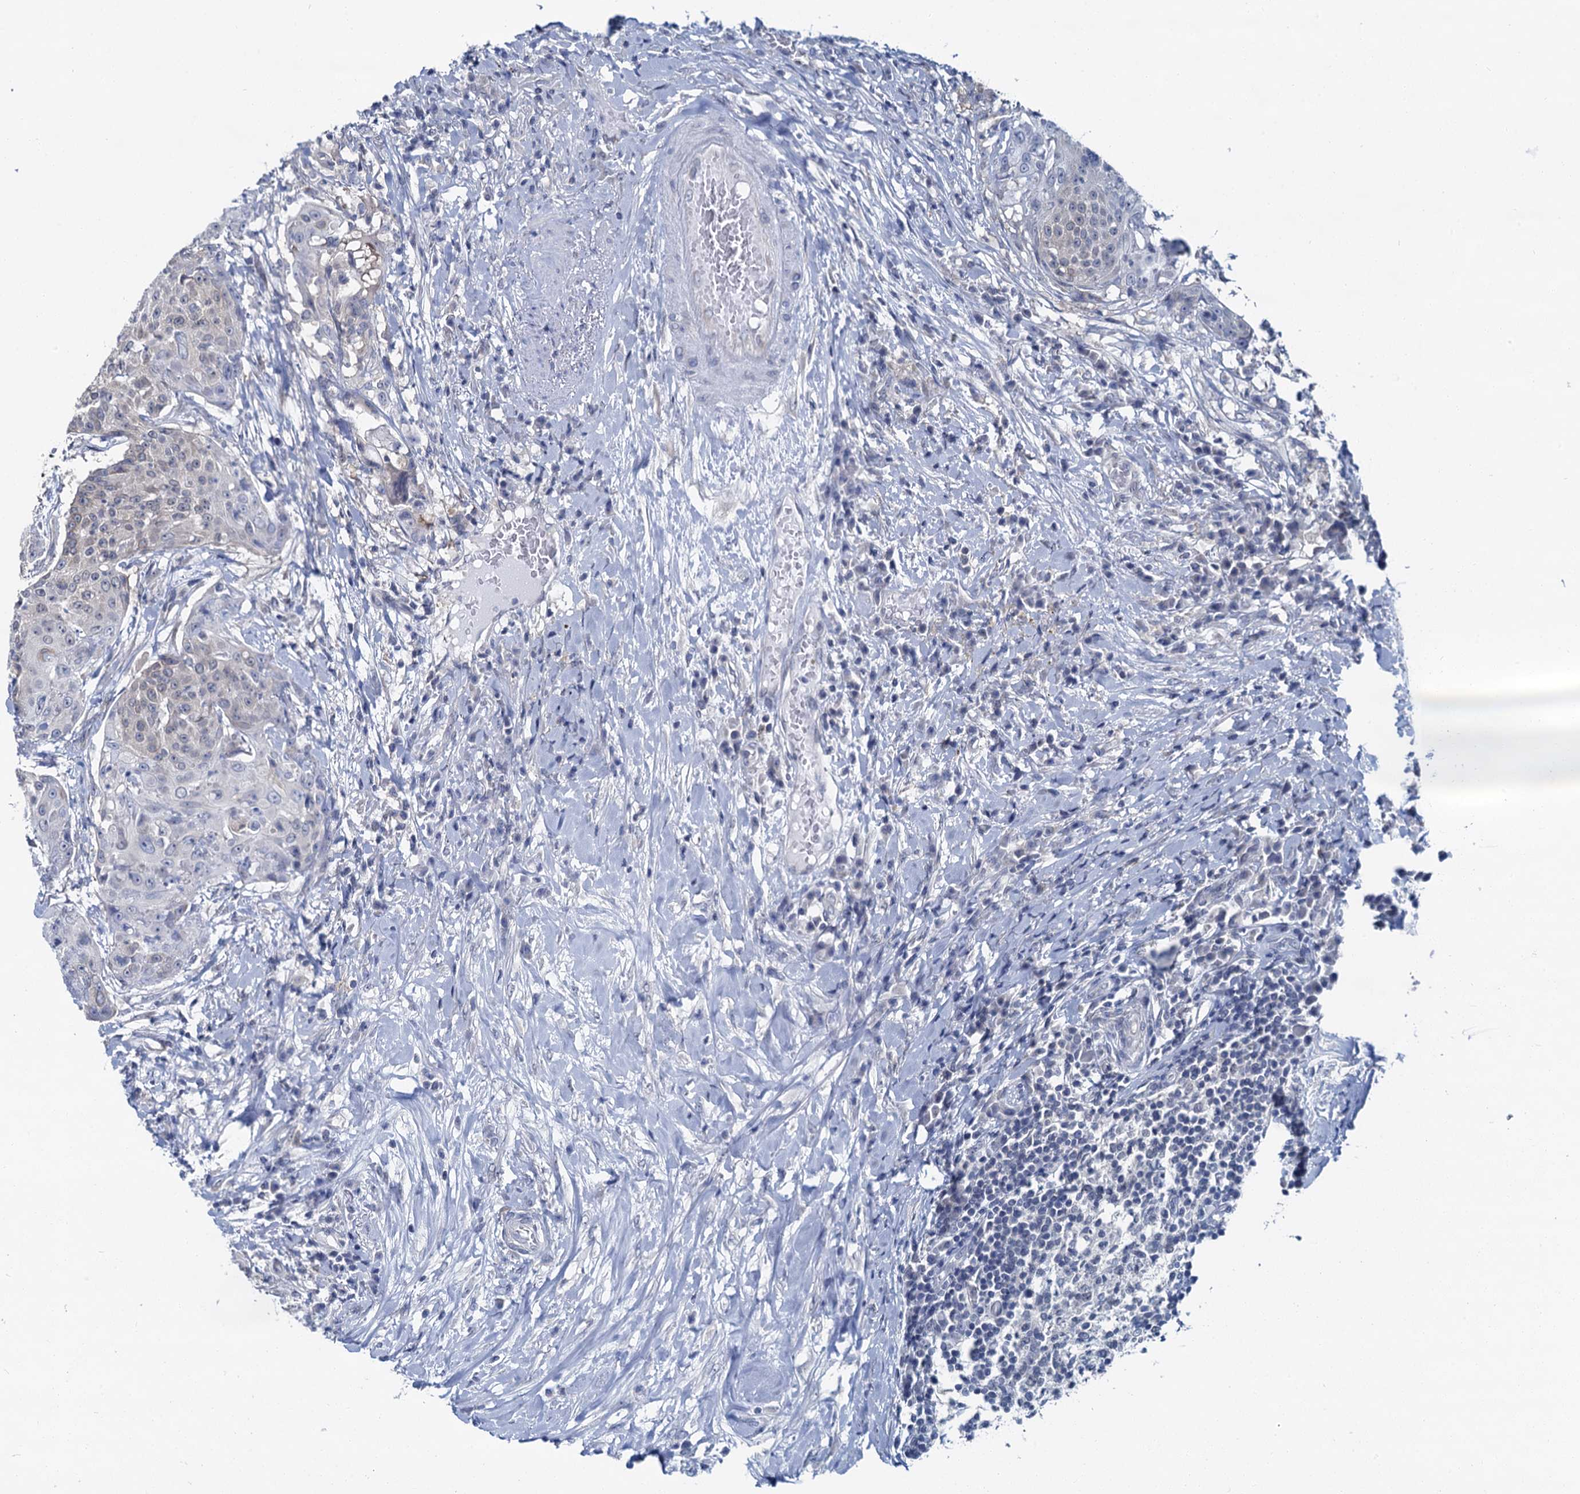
{"staining": {"intensity": "negative", "quantity": "none", "location": "none"}, "tissue": "urothelial cancer", "cell_type": "Tumor cells", "image_type": "cancer", "snomed": [{"axis": "morphology", "description": "Urothelial carcinoma, High grade"}, {"axis": "topography", "description": "Urinary bladder"}], "caption": "This is an immunohistochemistry (IHC) histopathology image of urothelial cancer. There is no staining in tumor cells.", "gene": "MIOX", "patient": {"sex": "female", "age": 63}}